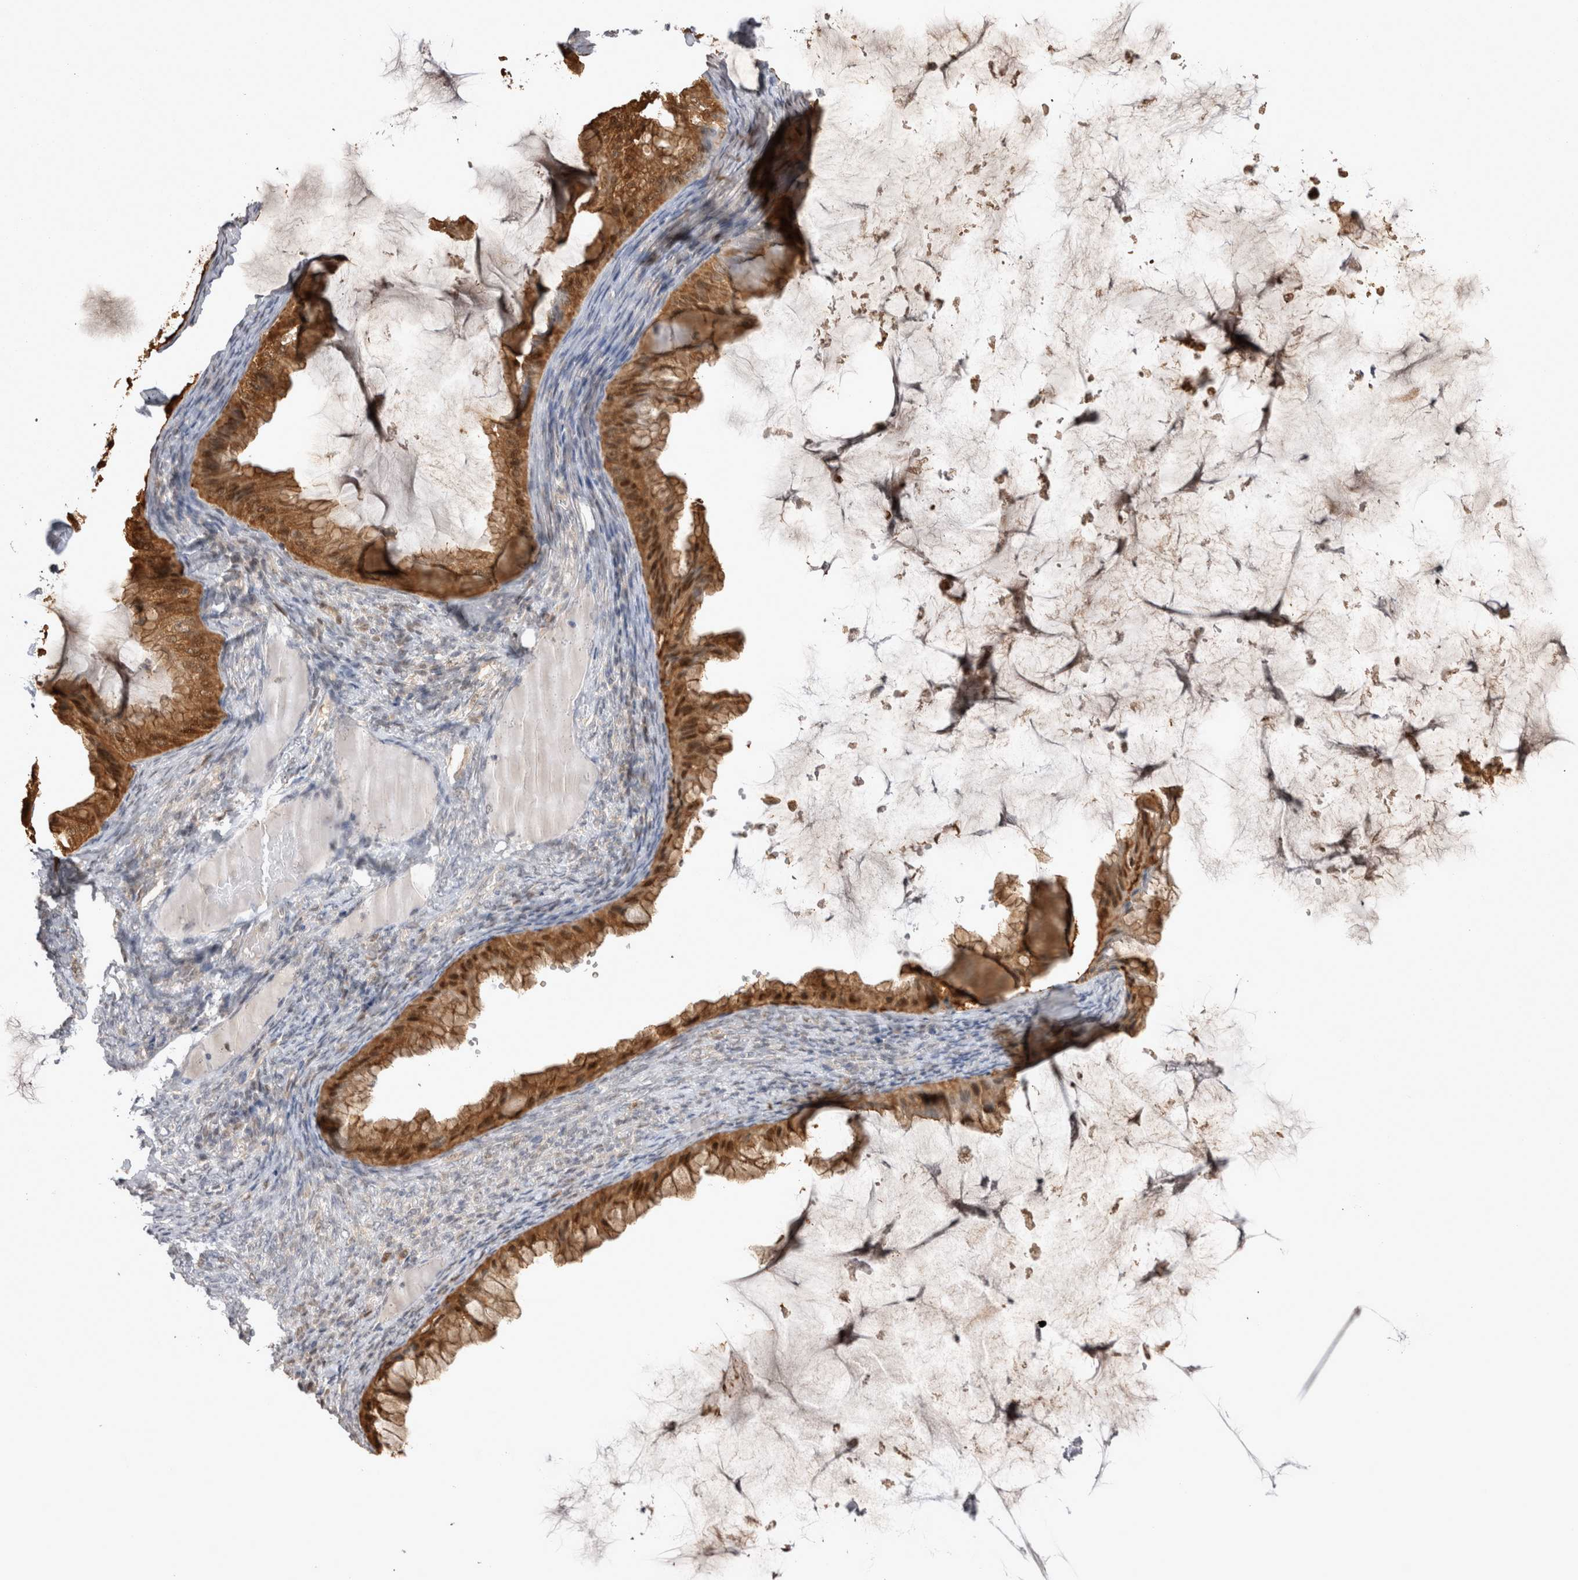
{"staining": {"intensity": "moderate", "quantity": ">75%", "location": "cytoplasmic/membranous,nuclear"}, "tissue": "ovarian cancer", "cell_type": "Tumor cells", "image_type": "cancer", "snomed": [{"axis": "morphology", "description": "Cystadenocarcinoma, mucinous, NOS"}, {"axis": "topography", "description": "Ovary"}], "caption": "There is medium levels of moderate cytoplasmic/membranous and nuclear positivity in tumor cells of ovarian cancer (mucinous cystadenocarcinoma), as demonstrated by immunohistochemical staining (brown color).", "gene": "CHIC2", "patient": {"sex": "female", "age": 61}}